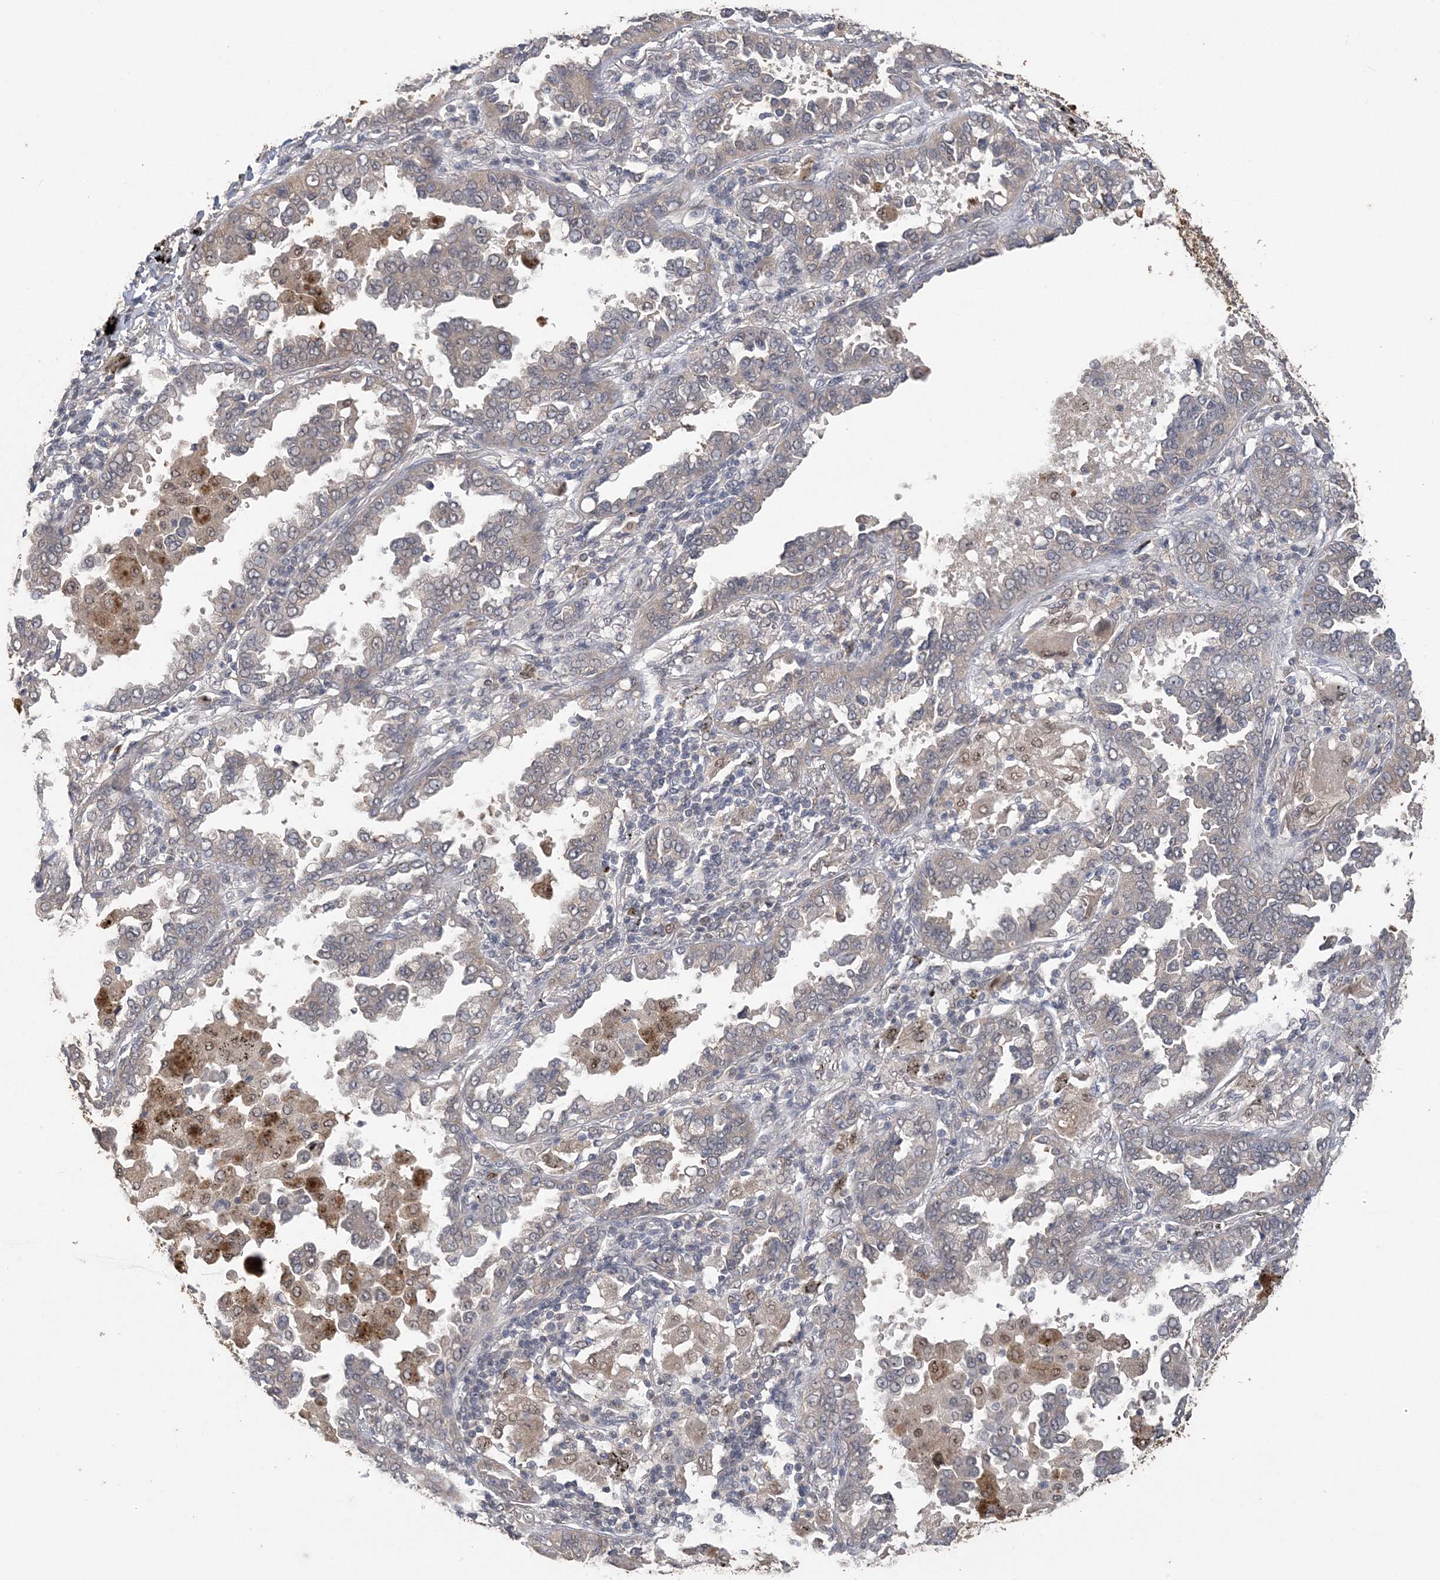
{"staining": {"intensity": "negative", "quantity": "none", "location": "none"}, "tissue": "lung cancer", "cell_type": "Tumor cells", "image_type": "cancer", "snomed": [{"axis": "morphology", "description": "Normal tissue, NOS"}, {"axis": "morphology", "description": "Adenocarcinoma, NOS"}, {"axis": "topography", "description": "Lung"}], "caption": "An immunohistochemistry histopathology image of lung cancer is shown. There is no staining in tumor cells of lung cancer.", "gene": "ZBTB7A", "patient": {"sex": "male", "age": 59}}